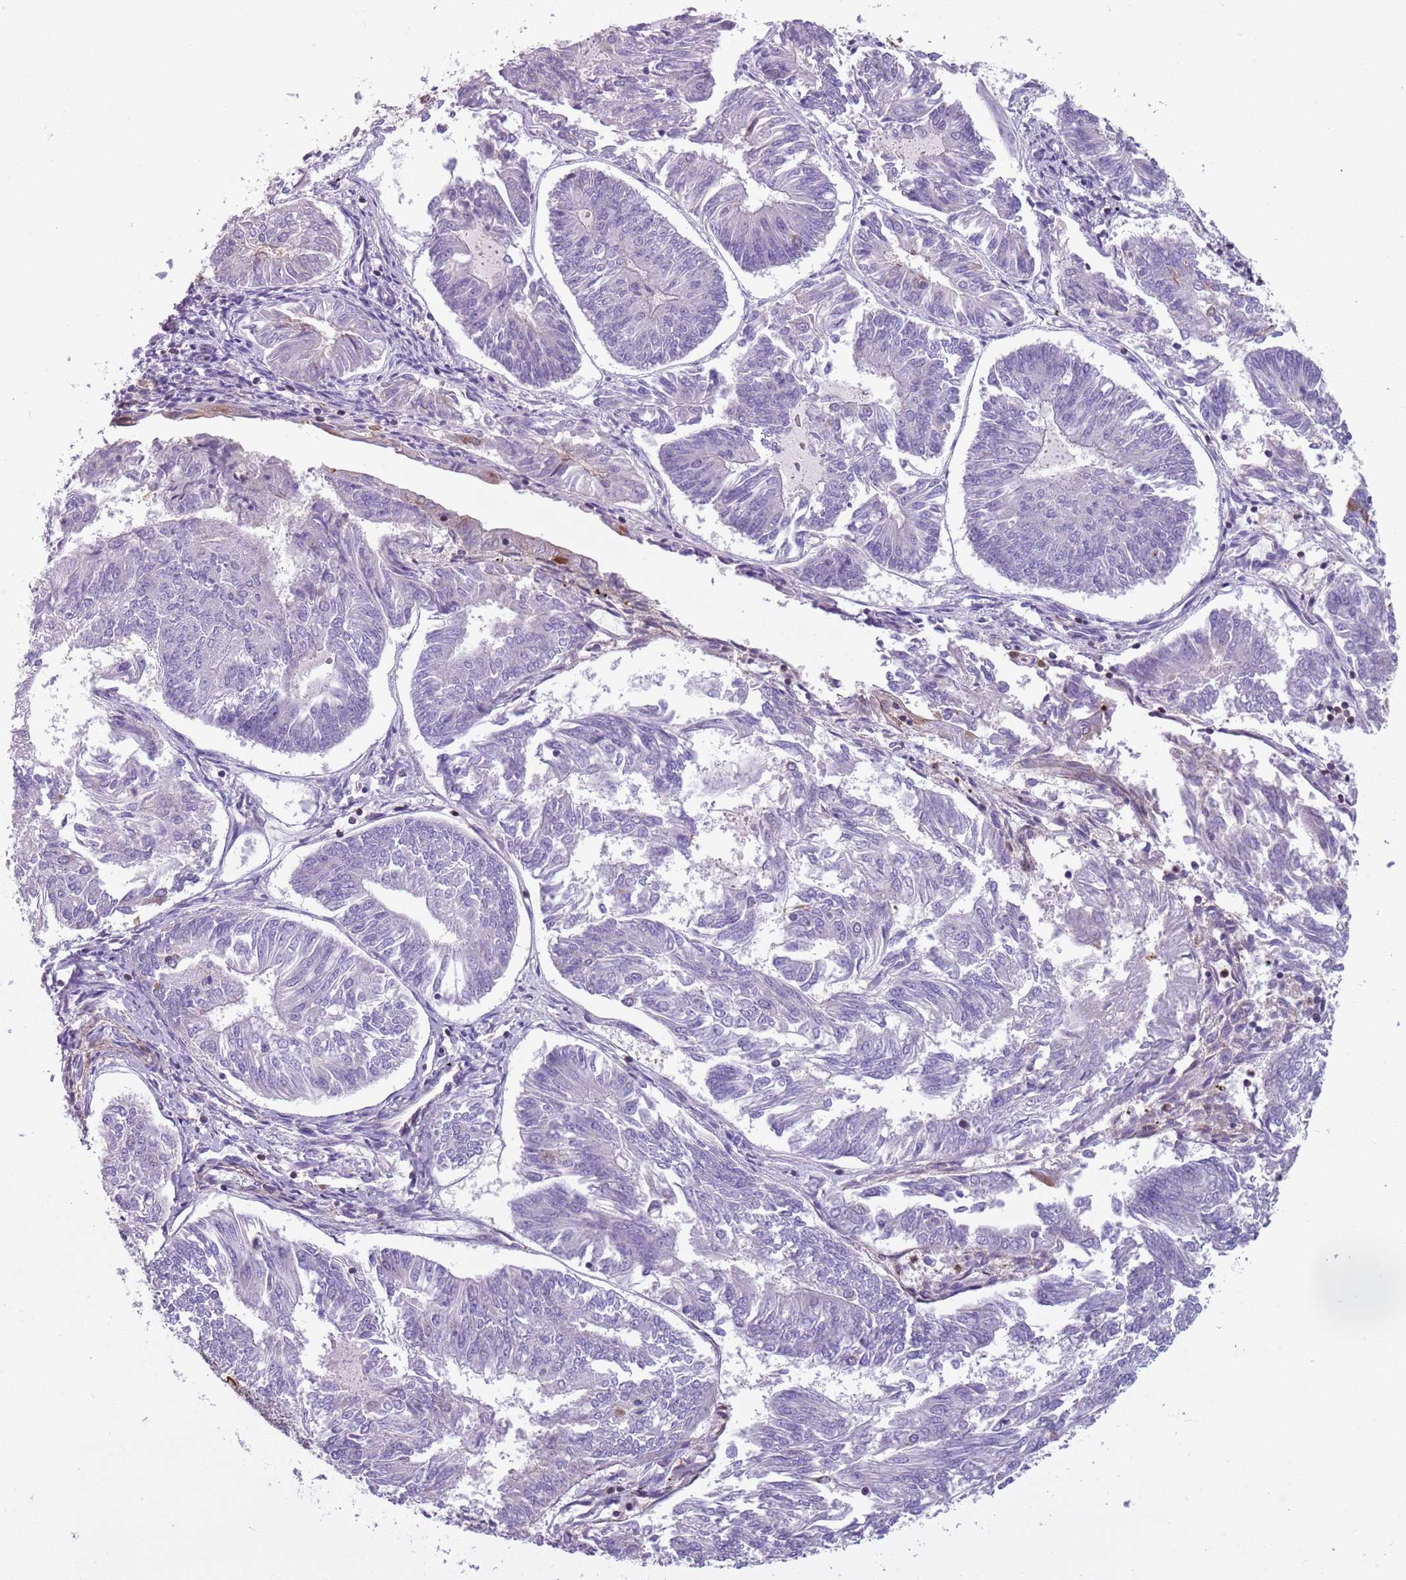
{"staining": {"intensity": "negative", "quantity": "none", "location": "none"}, "tissue": "endometrial cancer", "cell_type": "Tumor cells", "image_type": "cancer", "snomed": [{"axis": "morphology", "description": "Adenocarcinoma, NOS"}, {"axis": "topography", "description": "Endometrium"}], "caption": "Histopathology image shows no significant protein expression in tumor cells of endometrial cancer (adenocarcinoma). The staining is performed using DAB brown chromogen with nuclei counter-stained in using hematoxylin.", "gene": "JAML", "patient": {"sex": "female", "age": 58}}